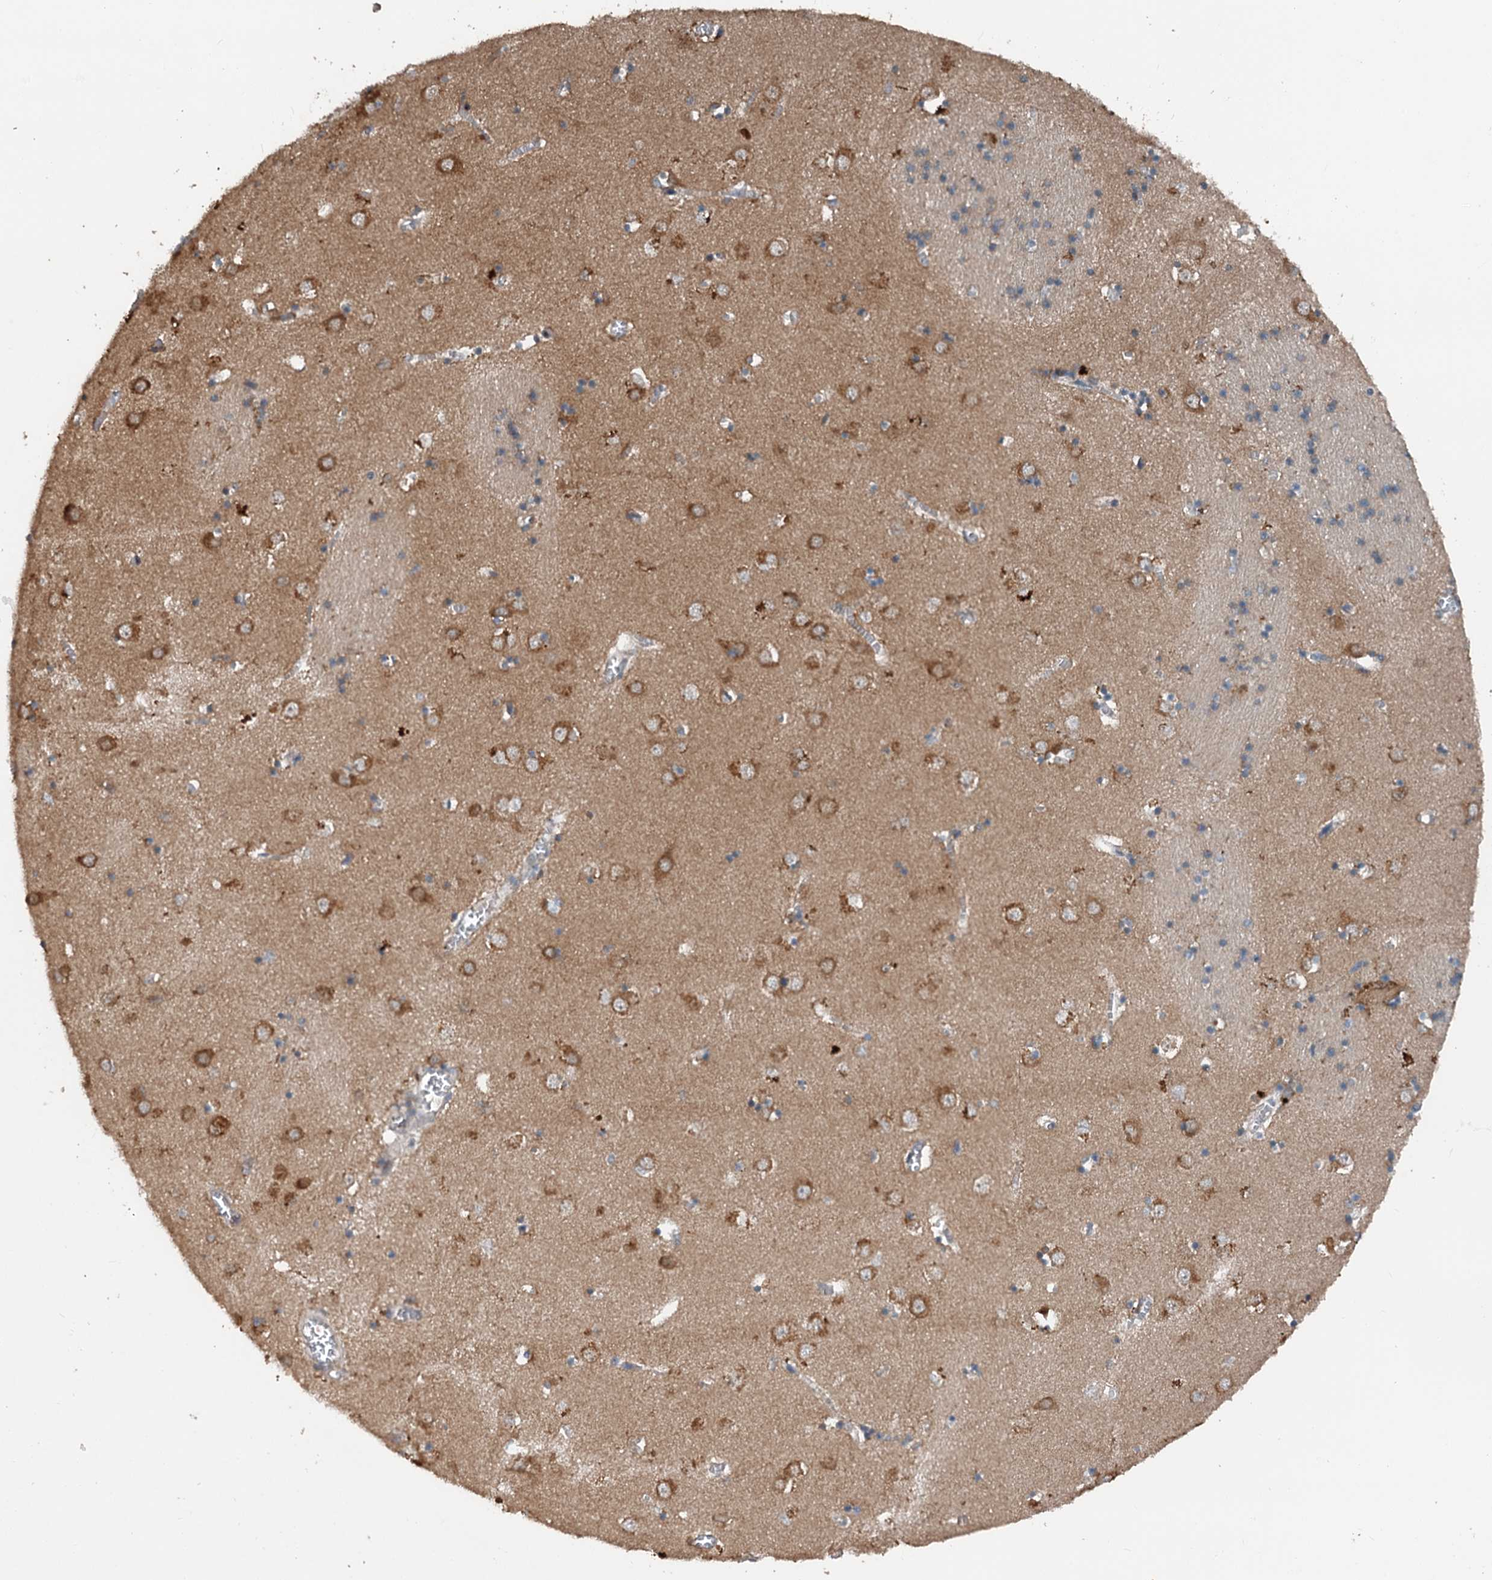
{"staining": {"intensity": "moderate", "quantity": "<25%", "location": "cytoplasmic/membranous"}, "tissue": "caudate", "cell_type": "Glial cells", "image_type": "normal", "snomed": [{"axis": "morphology", "description": "Normal tissue, NOS"}, {"axis": "topography", "description": "Lateral ventricle wall"}], "caption": "Moderate cytoplasmic/membranous protein expression is present in about <25% of glial cells in caudate.", "gene": "N4BP2L2", "patient": {"sex": "male", "age": 37}}